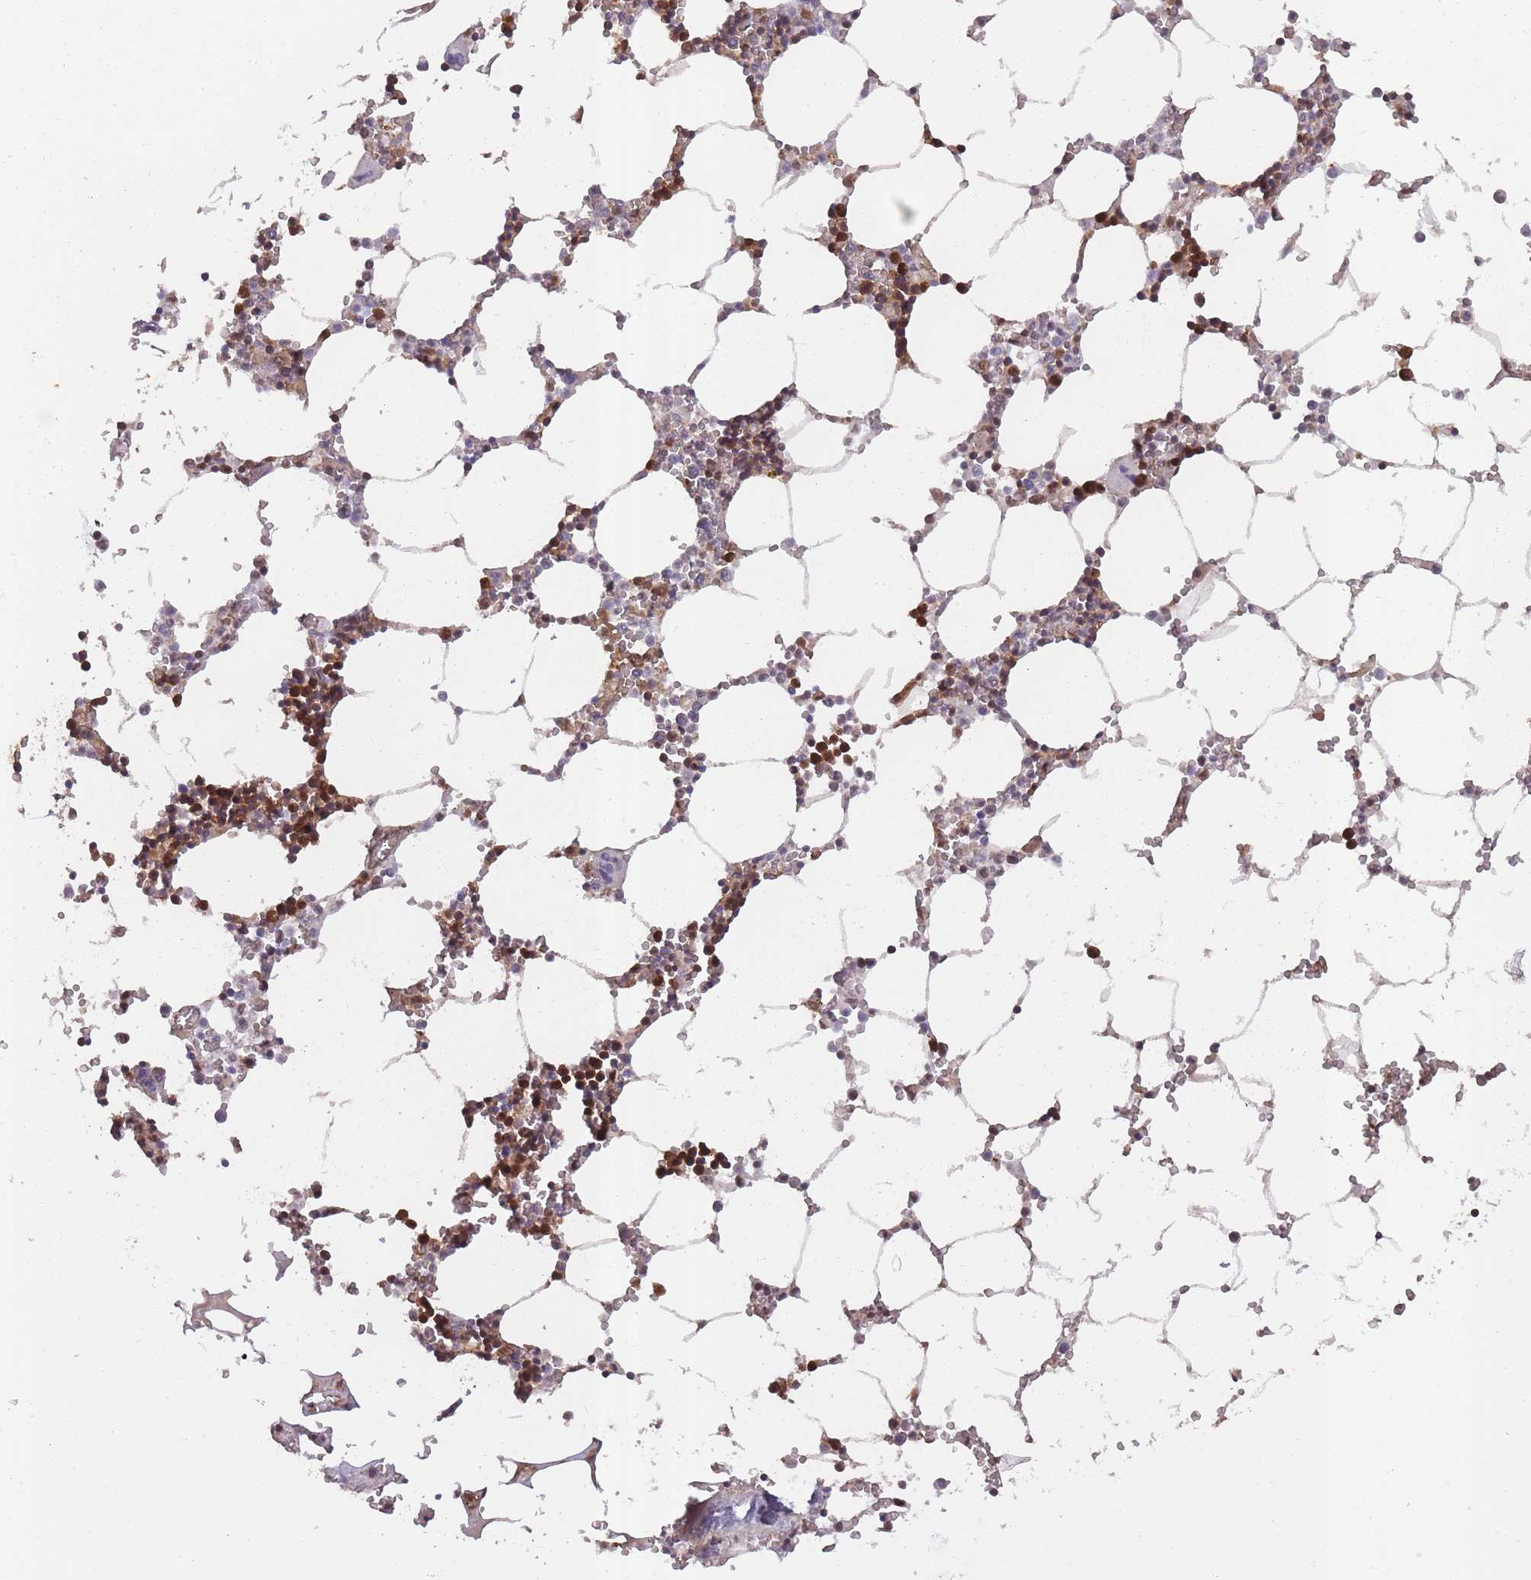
{"staining": {"intensity": "strong", "quantity": "25%-75%", "location": "cytoplasmic/membranous"}, "tissue": "bone marrow", "cell_type": "Hematopoietic cells", "image_type": "normal", "snomed": [{"axis": "morphology", "description": "Normal tissue, NOS"}, {"axis": "topography", "description": "Bone marrow"}], "caption": "Approximately 25%-75% of hematopoietic cells in unremarkable bone marrow display strong cytoplasmic/membranous protein expression as visualized by brown immunohistochemical staining.", "gene": "PPP6R3", "patient": {"sex": "male", "age": 54}}